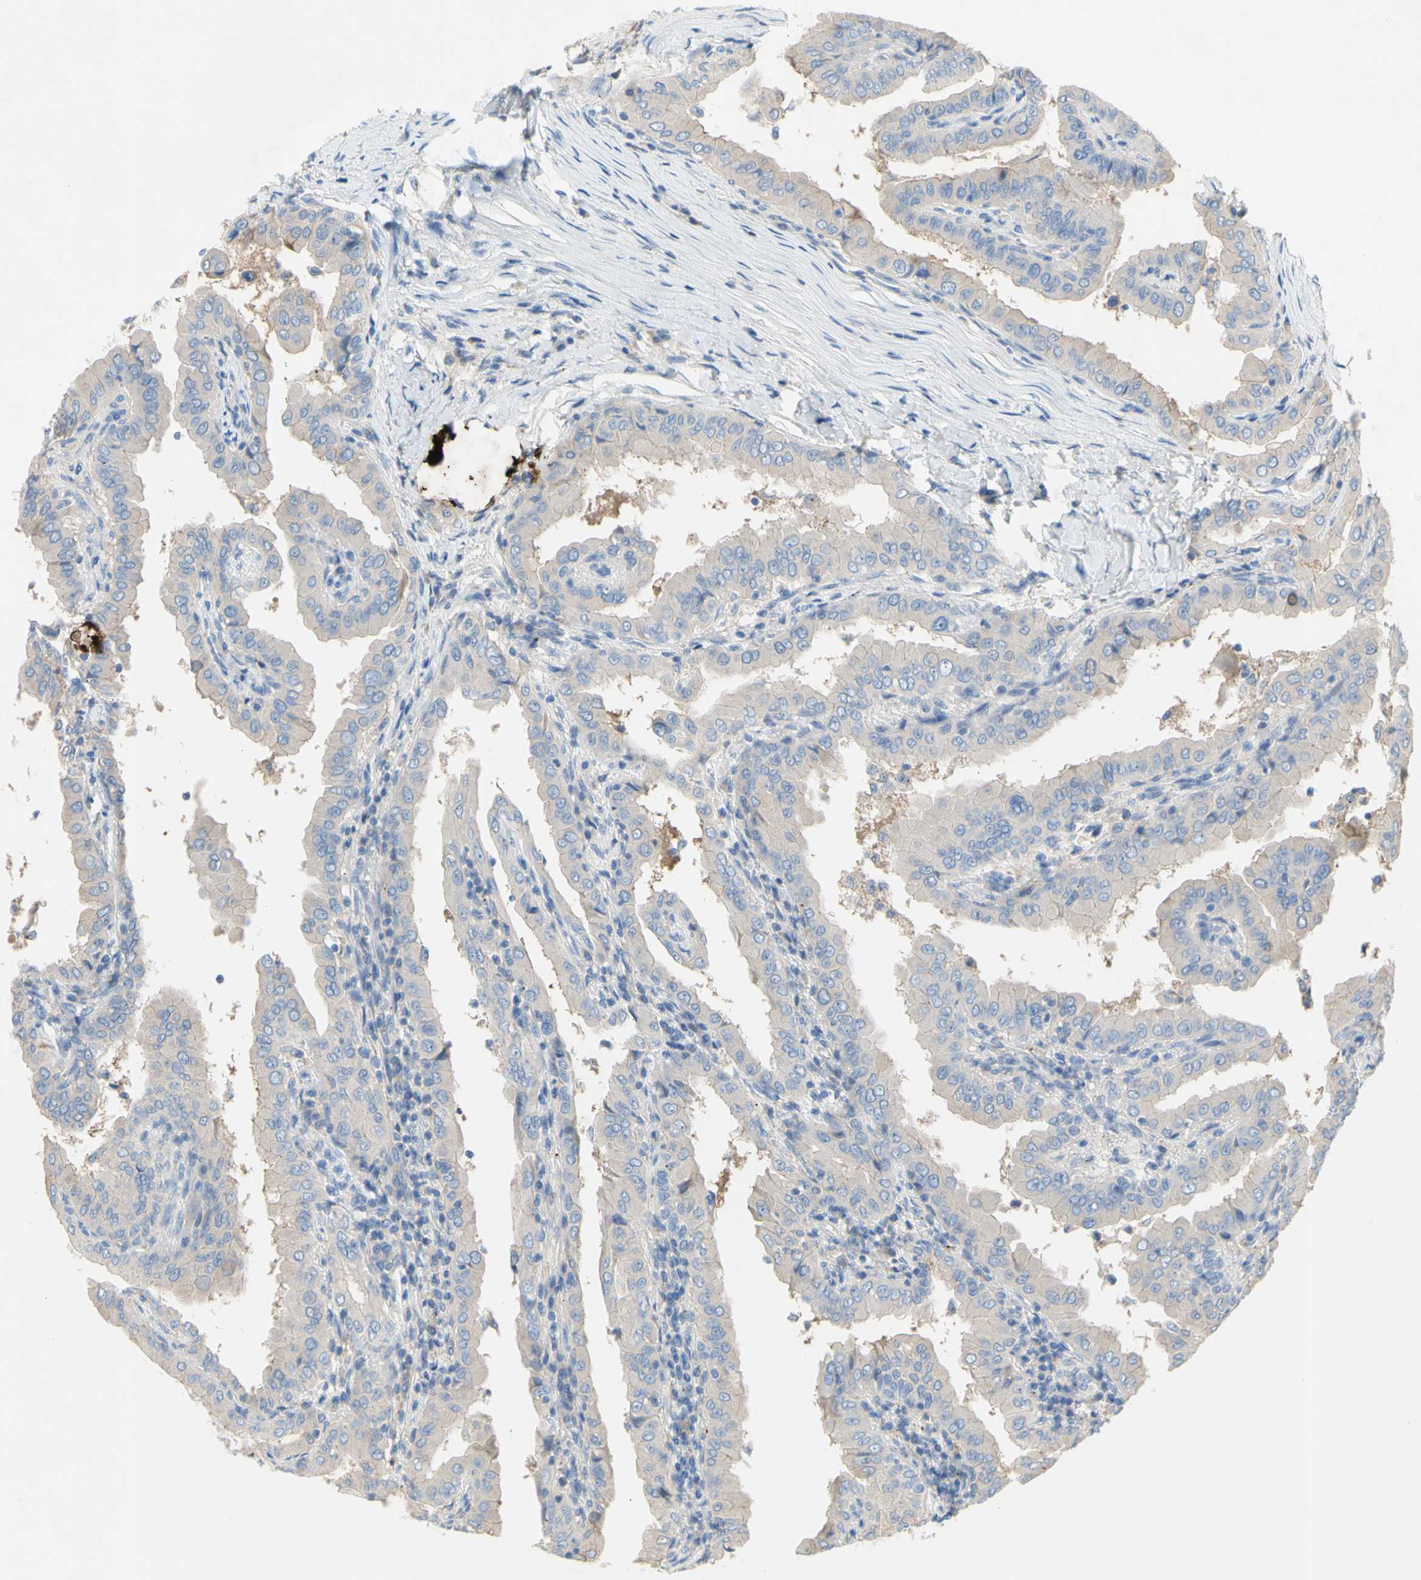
{"staining": {"intensity": "weak", "quantity": "<25%", "location": "cytoplasmic/membranous"}, "tissue": "thyroid cancer", "cell_type": "Tumor cells", "image_type": "cancer", "snomed": [{"axis": "morphology", "description": "Papillary adenocarcinoma, NOS"}, {"axis": "topography", "description": "Thyroid gland"}], "caption": "DAB (3,3'-diaminobenzidine) immunohistochemical staining of thyroid cancer (papillary adenocarcinoma) demonstrates no significant expression in tumor cells.", "gene": "TMEM59L", "patient": {"sex": "male", "age": 33}}